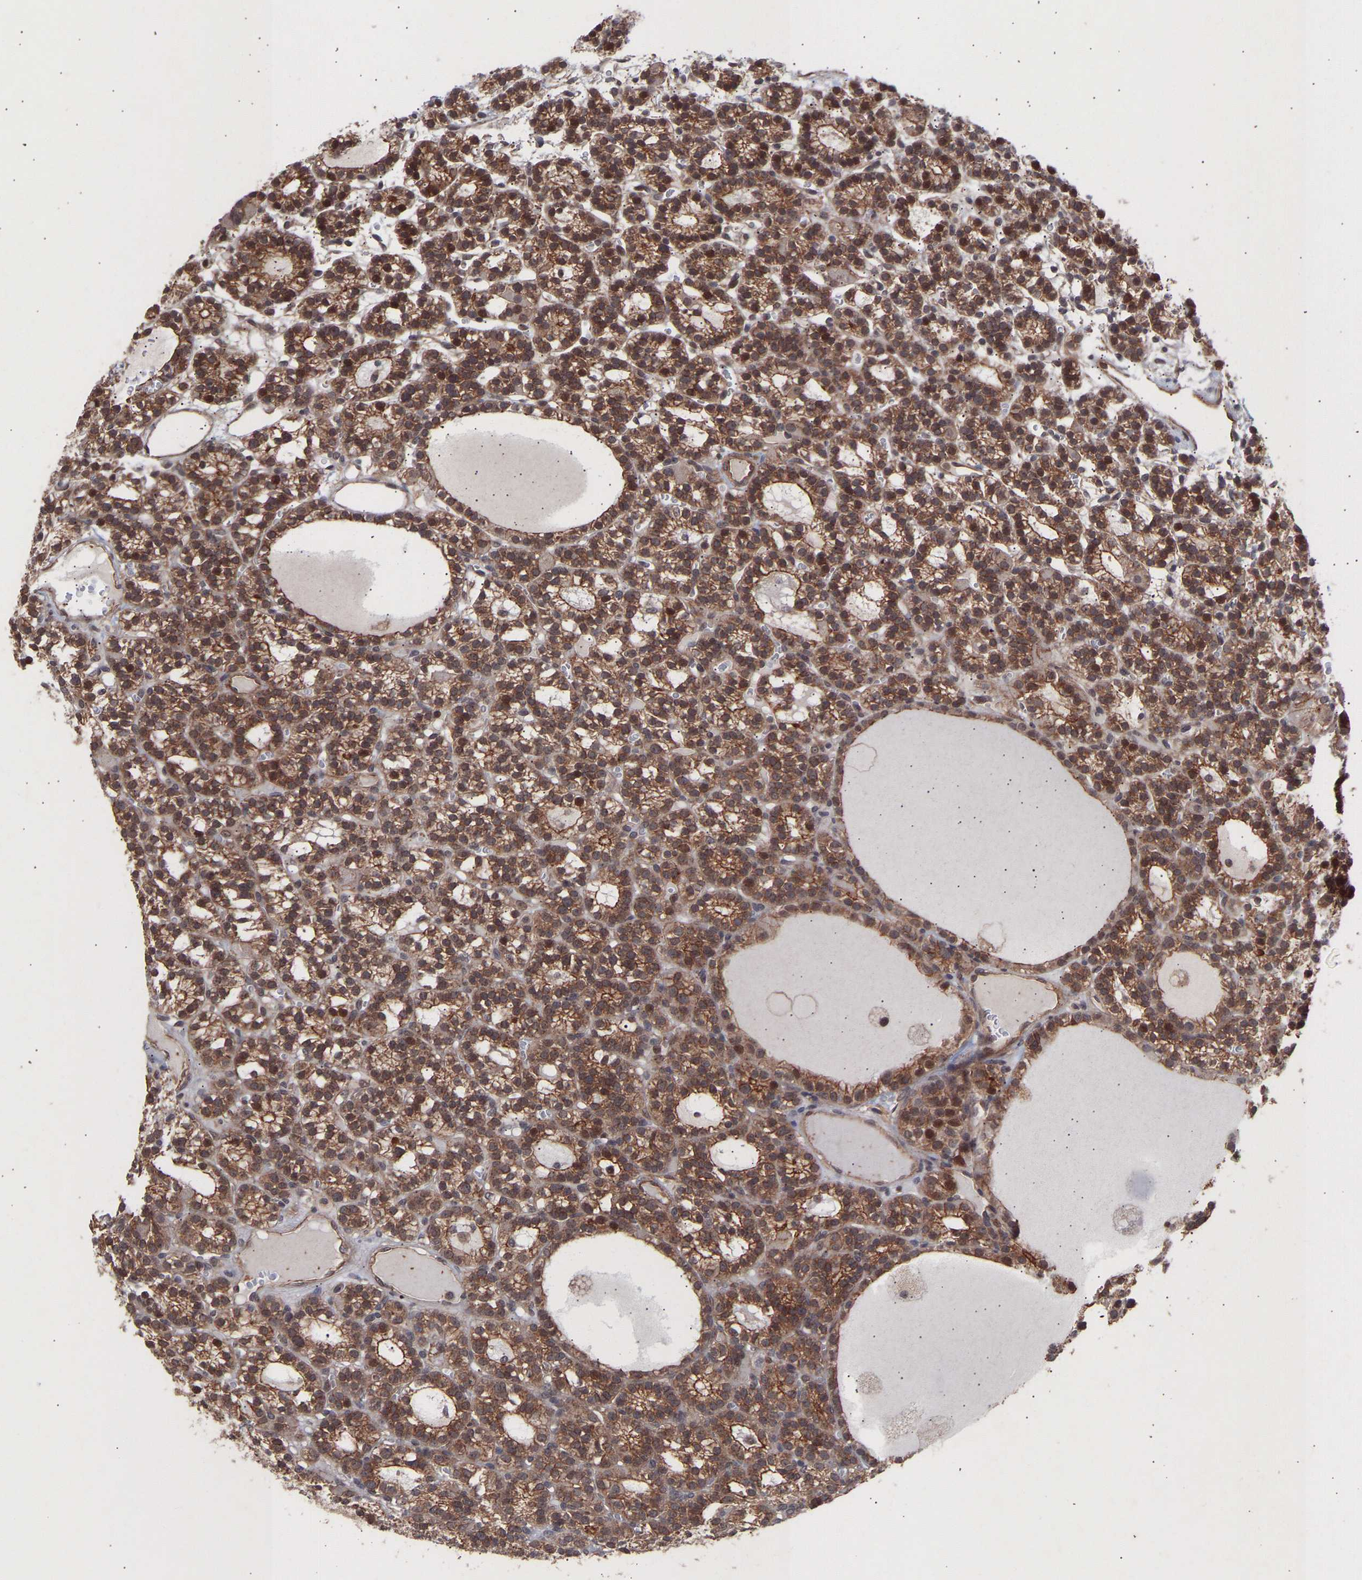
{"staining": {"intensity": "moderate", "quantity": ">75%", "location": "cytoplasmic/membranous,nuclear"}, "tissue": "parathyroid gland", "cell_type": "Glandular cells", "image_type": "normal", "snomed": [{"axis": "morphology", "description": "Normal tissue, NOS"}, {"axis": "morphology", "description": "Adenoma, NOS"}, {"axis": "topography", "description": "Parathyroid gland"}], "caption": "A medium amount of moderate cytoplasmic/membranous,nuclear expression is appreciated in approximately >75% of glandular cells in normal parathyroid gland.", "gene": "PDLIM5", "patient": {"sex": "female", "age": 58}}